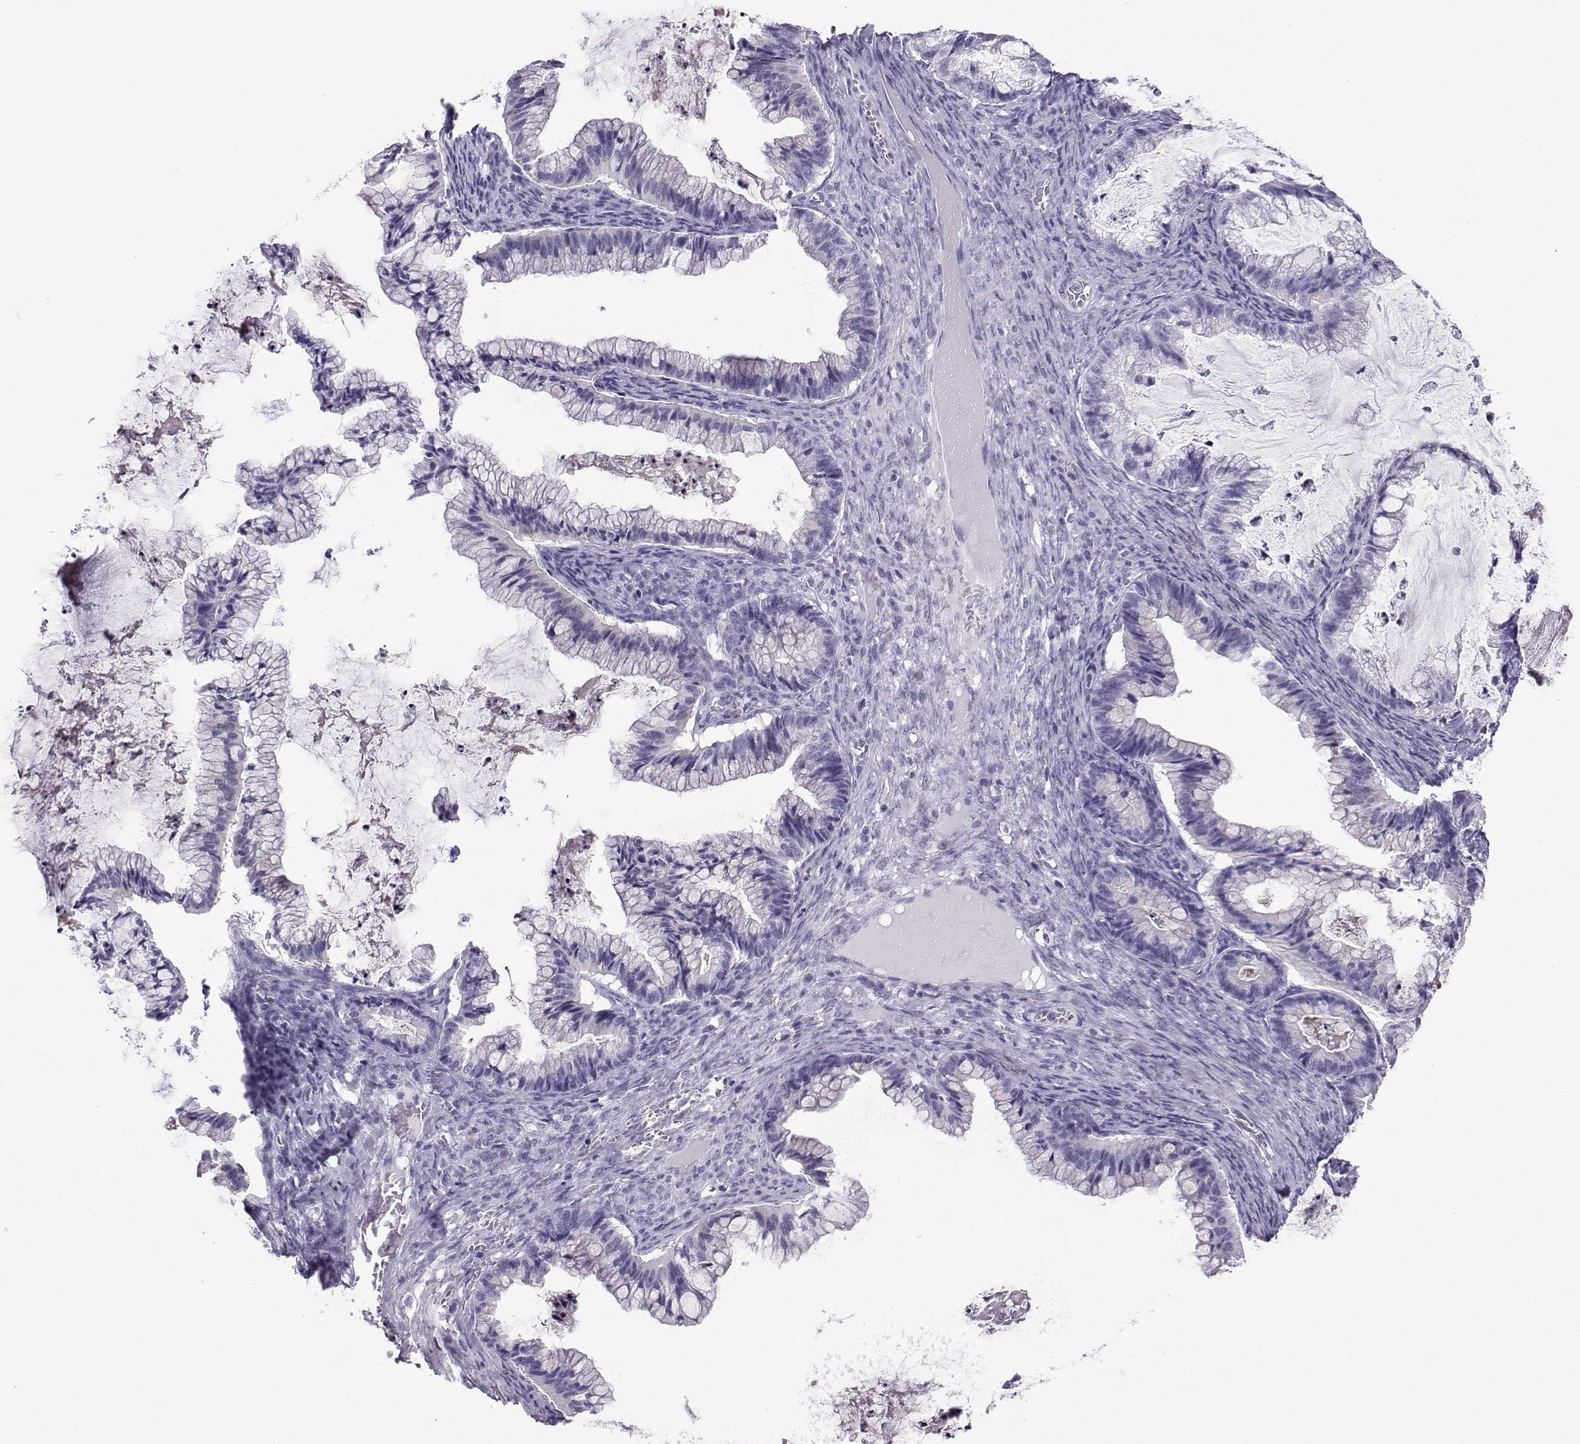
{"staining": {"intensity": "negative", "quantity": "none", "location": "none"}, "tissue": "ovarian cancer", "cell_type": "Tumor cells", "image_type": "cancer", "snomed": [{"axis": "morphology", "description": "Cystadenocarcinoma, mucinous, NOS"}, {"axis": "topography", "description": "Ovary"}], "caption": "The image reveals no staining of tumor cells in ovarian cancer.", "gene": "NEFL", "patient": {"sex": "female", "age": 57}}